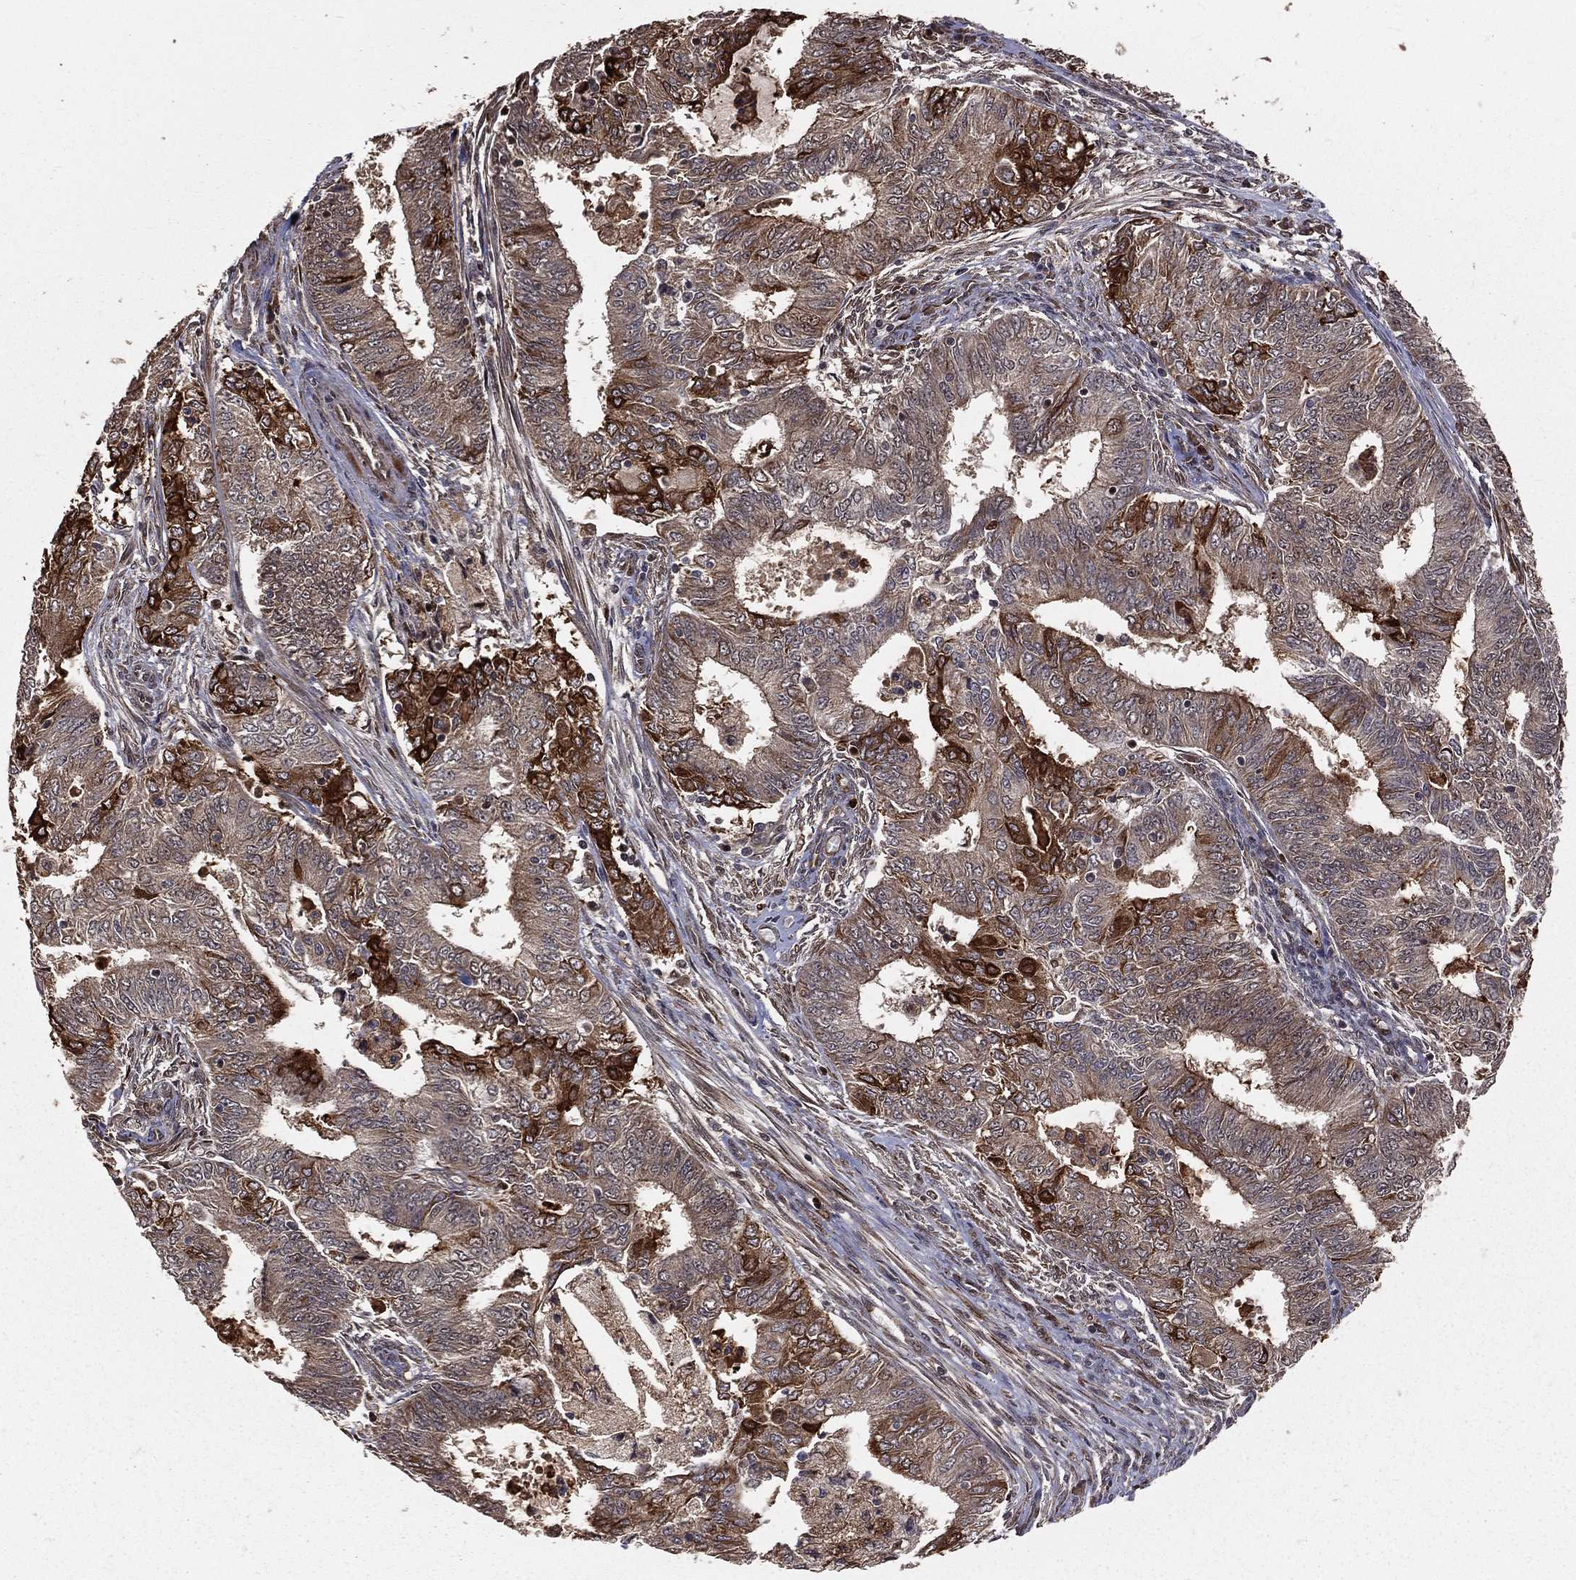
{"staining": {"intensity": "strong", "quantity": "25%-75%", "location": "cytoplasmic/membranous"}, "tissue": "endometrial cancer", "cell_type": "Tumor cells", "image_type": "cancer", "snomed": [{"axis": "morphology", "description": "Adenocarcinoma, NOS"}, {"axis": "topography", "description": "Endometrium"}], "caption": "A histopathology image of human endometrial adenocarcinoma stained for a protein demonstrates strong cytoplasmic/membranous brown staining in tumor cells. (IHC, brightfield microscopy, high magnification).", "gene": "MAPK1", "patient": {"sex": "female", "age": 62}}